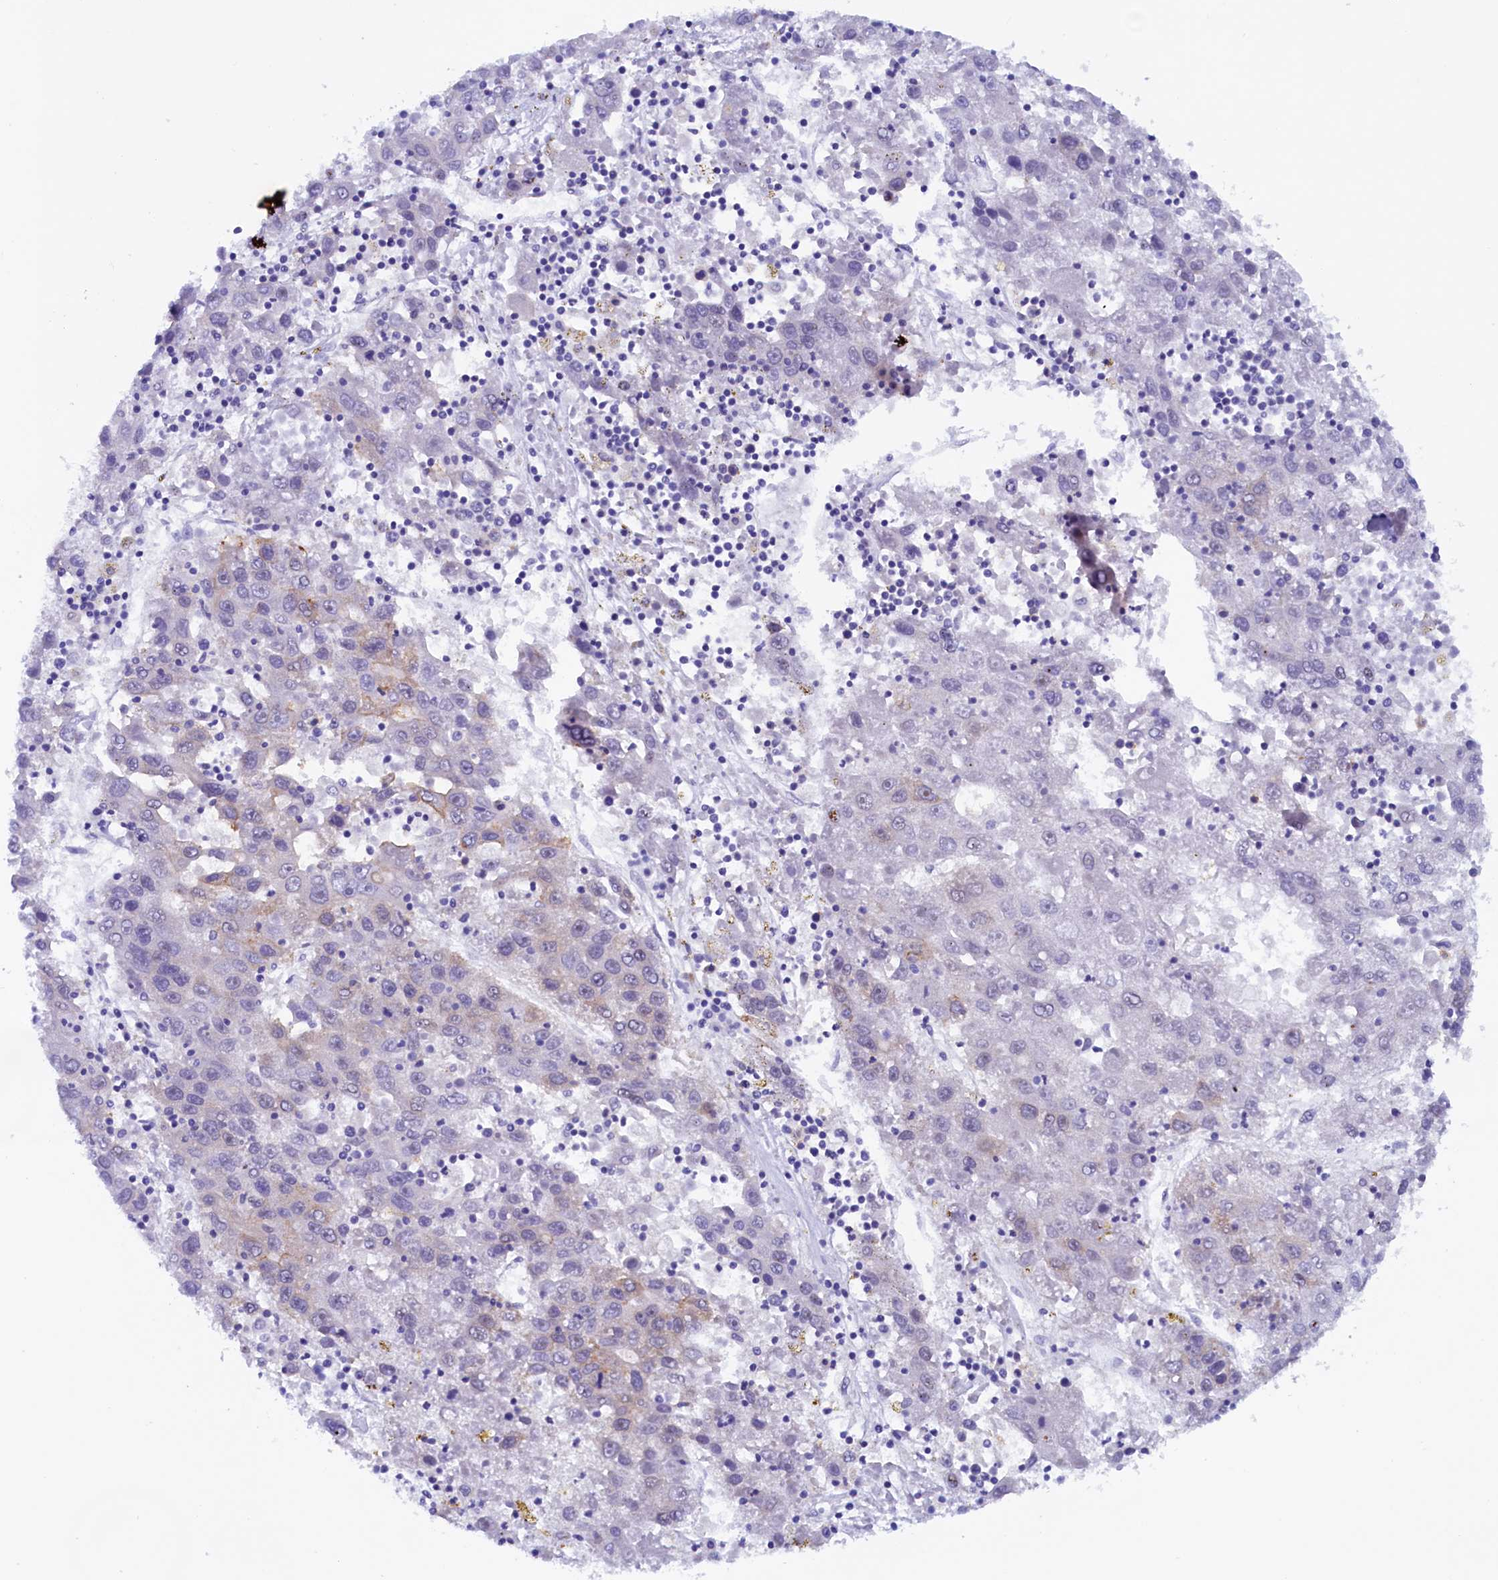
{"staining": {"intensity": "negative", "quantity": "none", "location": "none"}, "tissue": "liver cancer", "cell_type": "Tumor cells", "image_type": "cancer", "snomed": [{"axis": "morphology", "description": "Carcinoma, Hepatocellular, NOS"}, {"axis": "topography", "description": "Liver"}], "caption": "Liver cancer (hepatocellular carcinoma) stained for a protein using immunohistochemistry (IHC) displays no expression tumor cells.", "gene": "PACSIN3", "patient": {"sex": "male", "age": 49}}